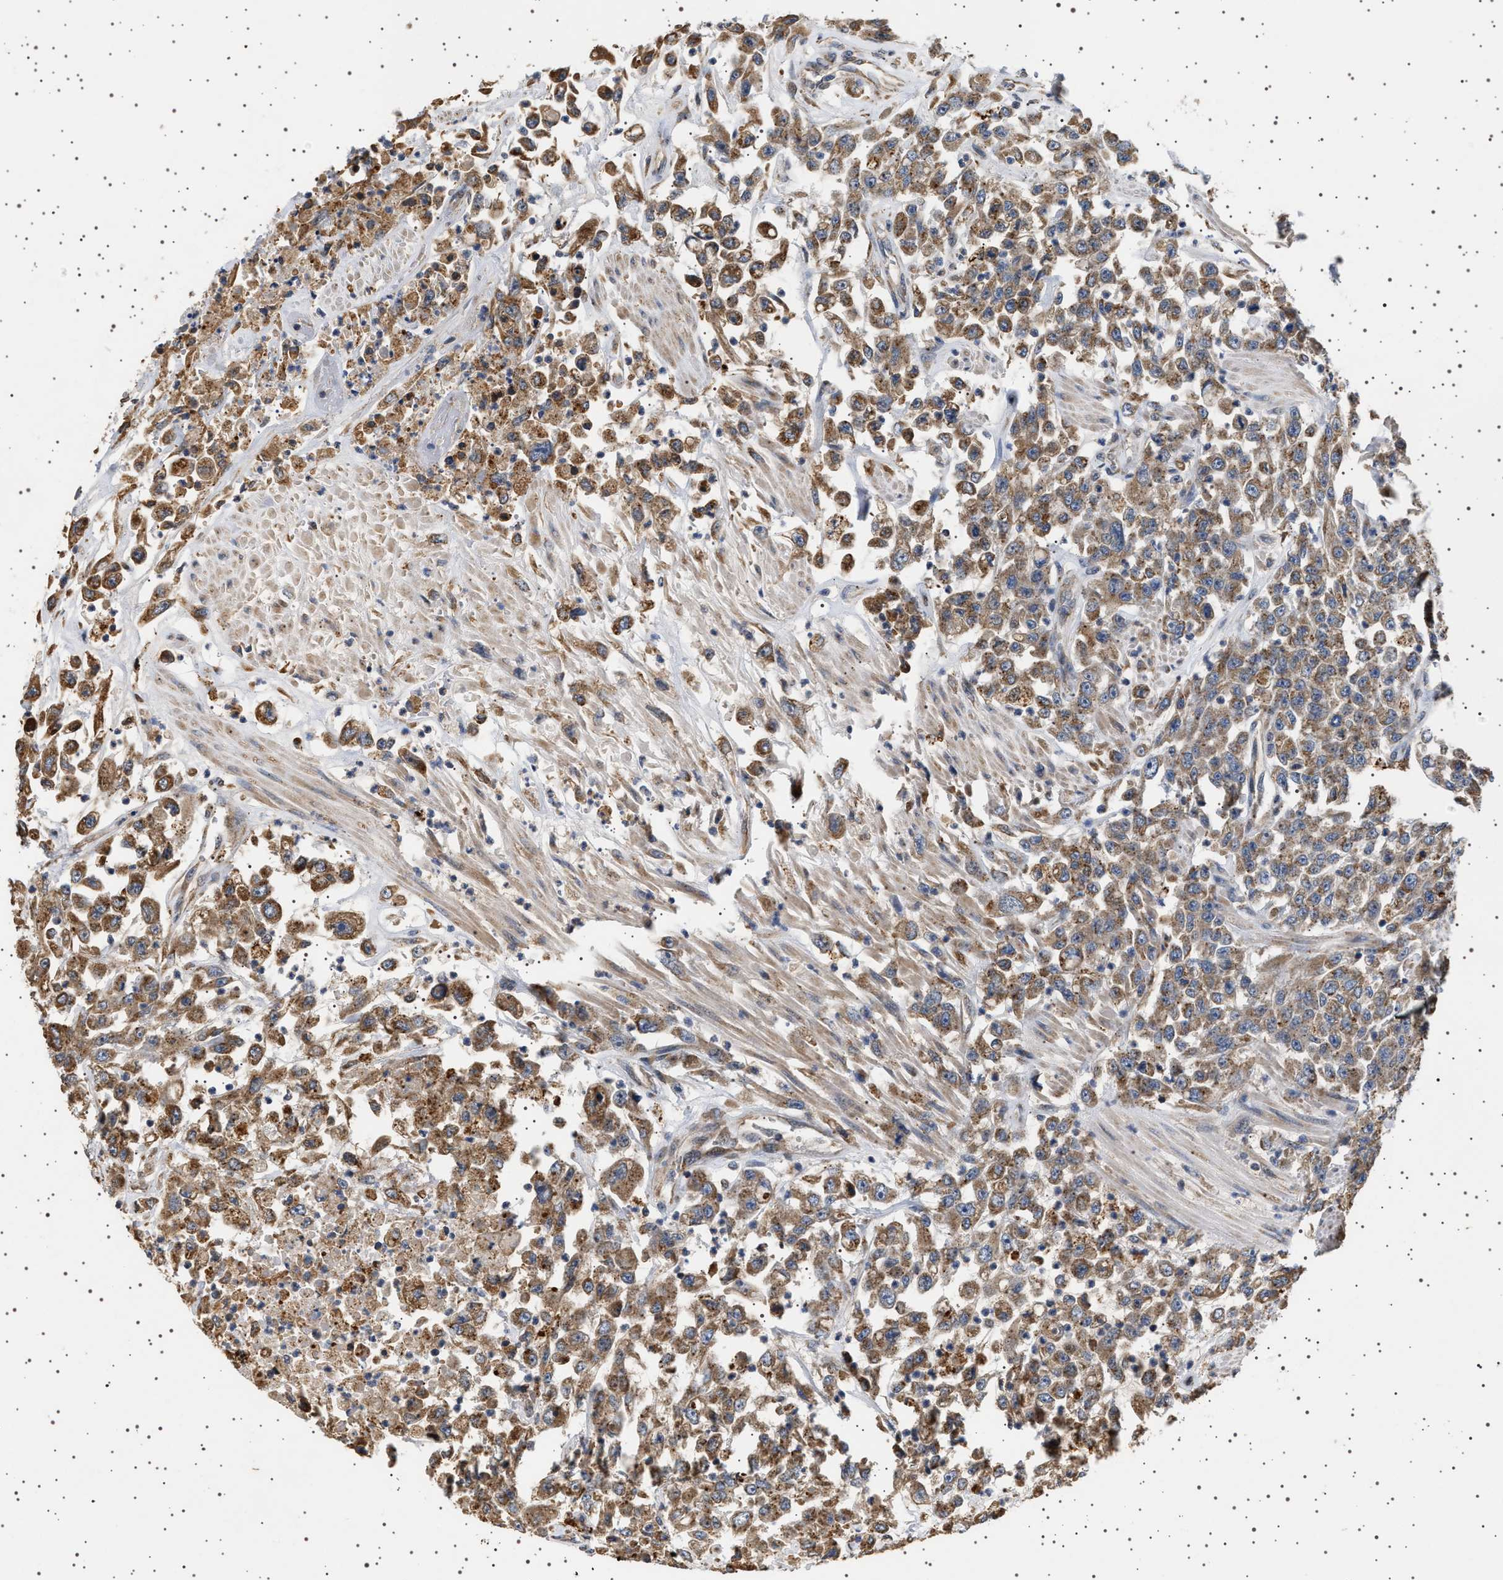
{"staining": {"intensity": "moderate", "quantity": ">75%", "location": "cytoplasmic/membranous"}, "tissue": "urothelial cancer", "cell_type": "Tumor cells", "image_type": "cancer", "snomed": [{"axis": "morphology", "description": "Urothelial carcinoma, High grade"}, {"axis": "topography", "description": "Urinary bladder"}], "caption": "Urothelial cancer tissue demonstrates moderate cytoplasmic/membranous expression in approximately >75% of tumor cells, visualized by immunohistochemistry. (Stains: DAB in brown, nuclei in blue, Microscopy: brightfield microscopy at high magnification).", "gene": "TRUB2", "patient": {"sex": "male", "age": 46}}